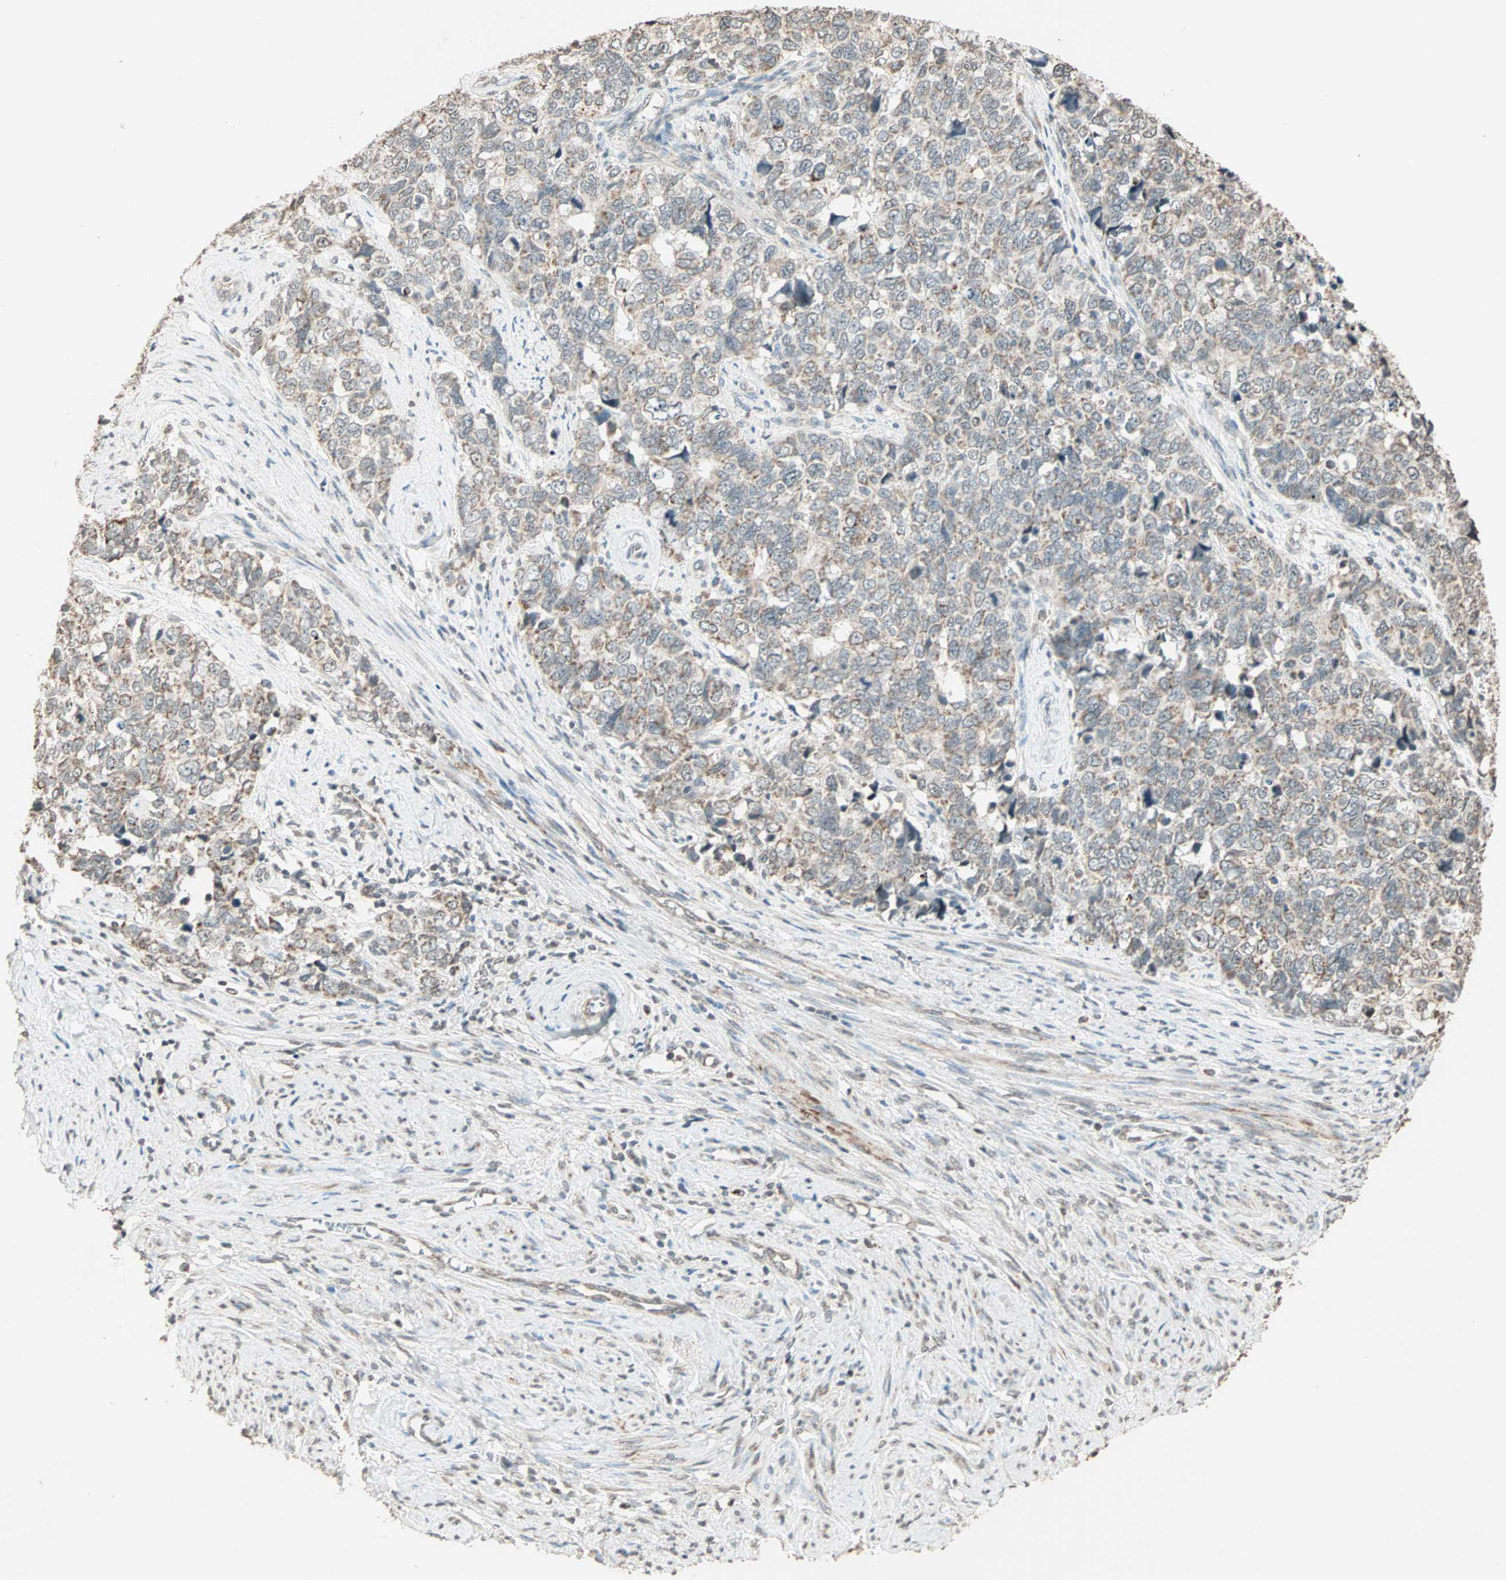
{"staining": {"intensity": "weak", "quantity": ">75%", "location": "cytoplasmic/membranous"}, "tissue": "cervical cancer", "cell_type": "Tumor cells", "image_type": "cancer", "snomed": [{"axis": "morphology", "description": "Squamous cell carcinoma, NOS"}, {"axis": "topography", "description": "Cervix"}], "caption": "A histopathology image of cervical cancer (squamous cell carcinoma) stained for a protein shows weak cytoplasmic/membranous brown staining in tumor cells.", "gene": "PRELID1", "patient": {"sex": "female", "age": 63}}